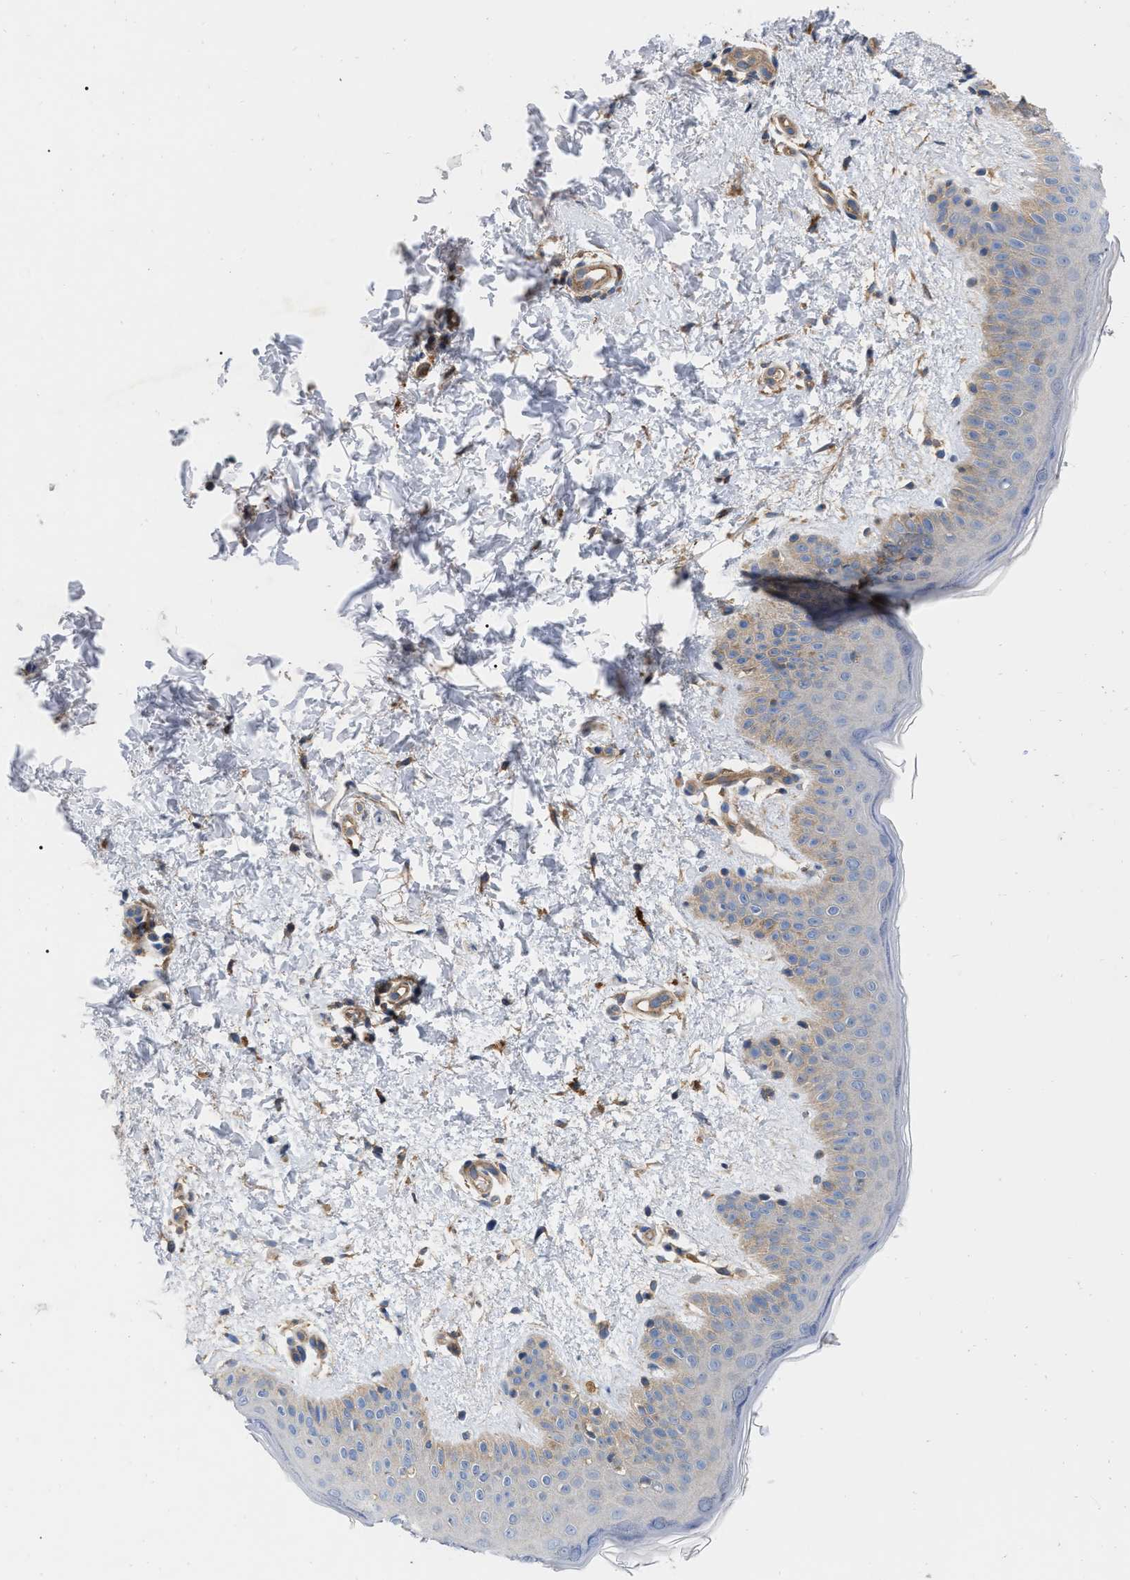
{"staining": {"intensity": "moderate", "quantity": ">75%", "location": "cytoplasmic/membranous"}, "tissue": "skin", "cell_type": "Fibroblasts", "image_type": "normal", "snomed": [{"axis": "morphology", "description": "Normal tissue, NOS"}, {"axis": "topography", "description": "Skin"}], "caption": "The immunohistochemical stain highlights moderate cytoplasmic/membranous positivity in fibroblasts of unremarkable skin. Immunohistochemistry (ihc) stains the protein of interest in brown and the nuclei are stained blue.", "gene": "RABEP1", "patient": {"sex": "male", "age": 40}}